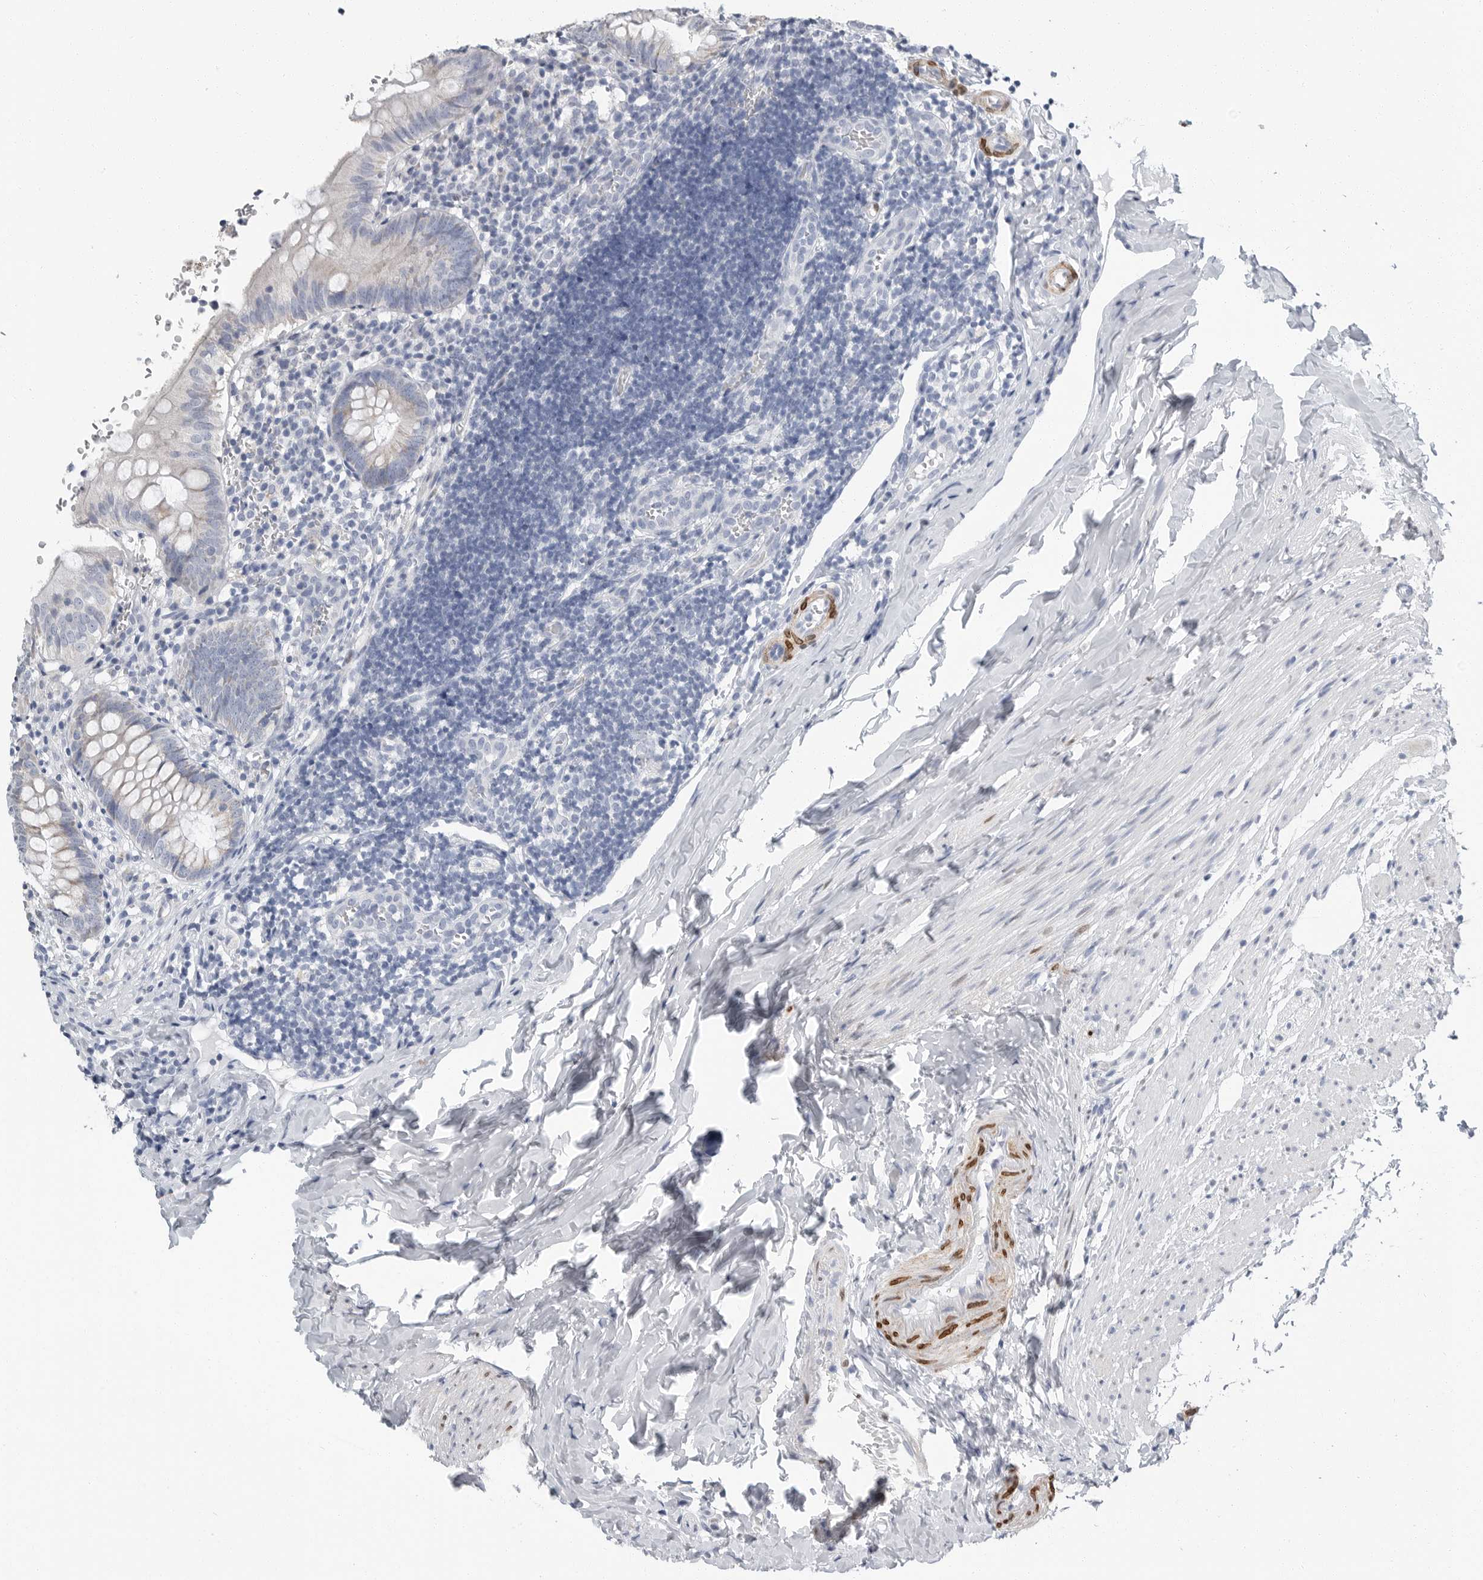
{"staining": {"intensity": "moderate", "quantity": "<25%", "location": "cytoplasmic/membranous"}, "tissue": "appendix", "cell_type": "Glandular cells", "image_type": "normal", "snomed": [{"axis": "morphology", "description": "Normal tissue, NOS"}, {"axis": "topography", "description": "Appendix"}], "caption": "Brown immunohistochemical staining in benign human appendix shows moderate cytoplasmic/membranous expression in about <25% of glandular cells.", "gene": "PLN", "patient": {"sex": "male", "age": 8}}